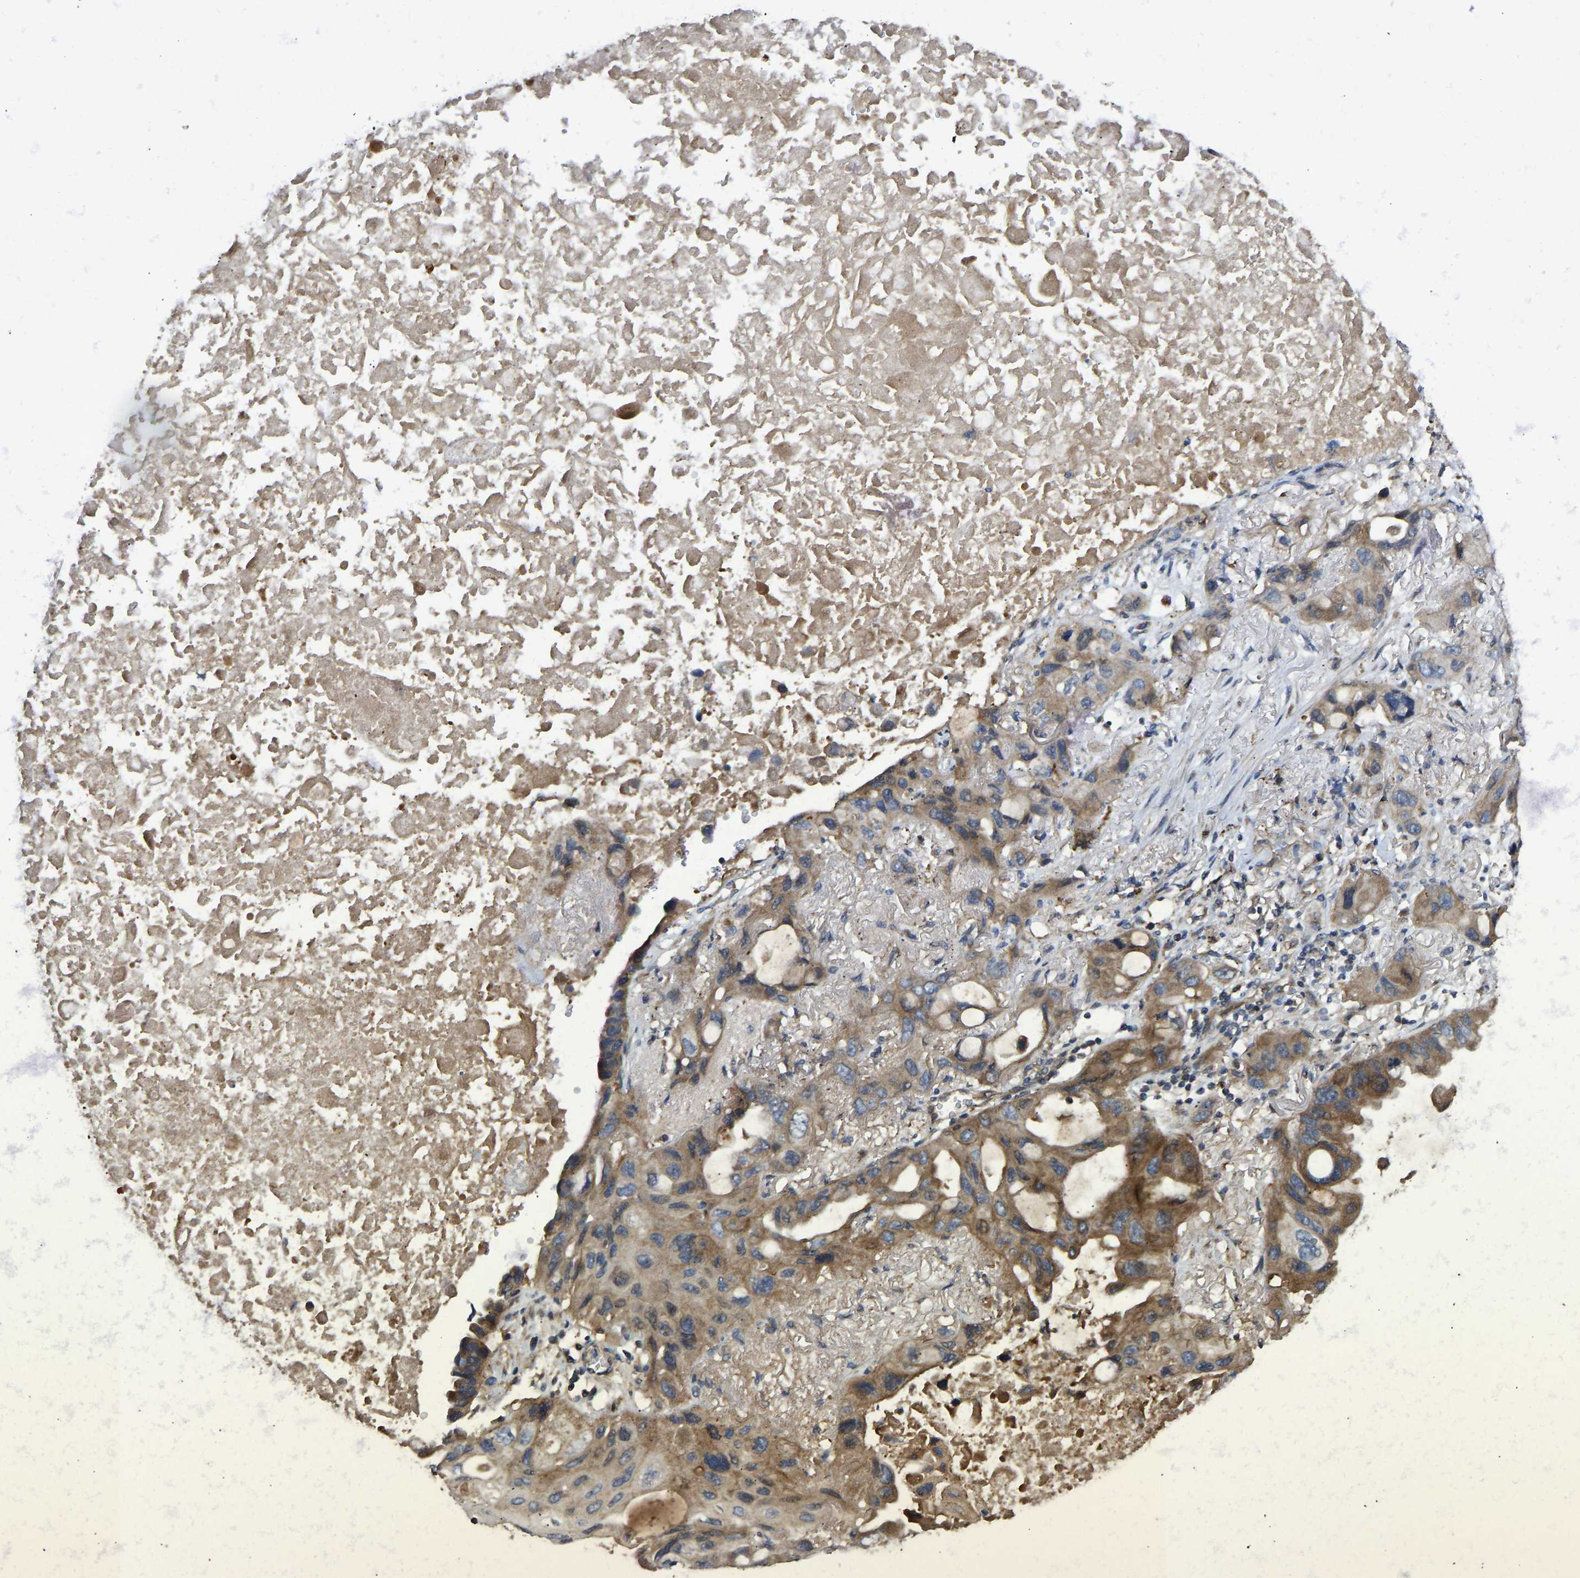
{"staining": {"intensity": "moderate", "quantity": ">75%", "location": "cytoplasmic/membranous"}, "tissue": "lung cancer", "cell_type": "Tumor cells", "image_type": "cancer", "snomed": [{"axis": "morphology", "description": "Squamous cell carcinoma, NOS"}, {"axis": "topography", "description": "Lung"}], "caption": "Lung cancer stained with immunohistochemistry demonstrates moderate cytoplasmic/membranous expression in about >75% of tumor cells.", "gene": "VCPKMT", "patient": {"sex": "female", "age": 73}}